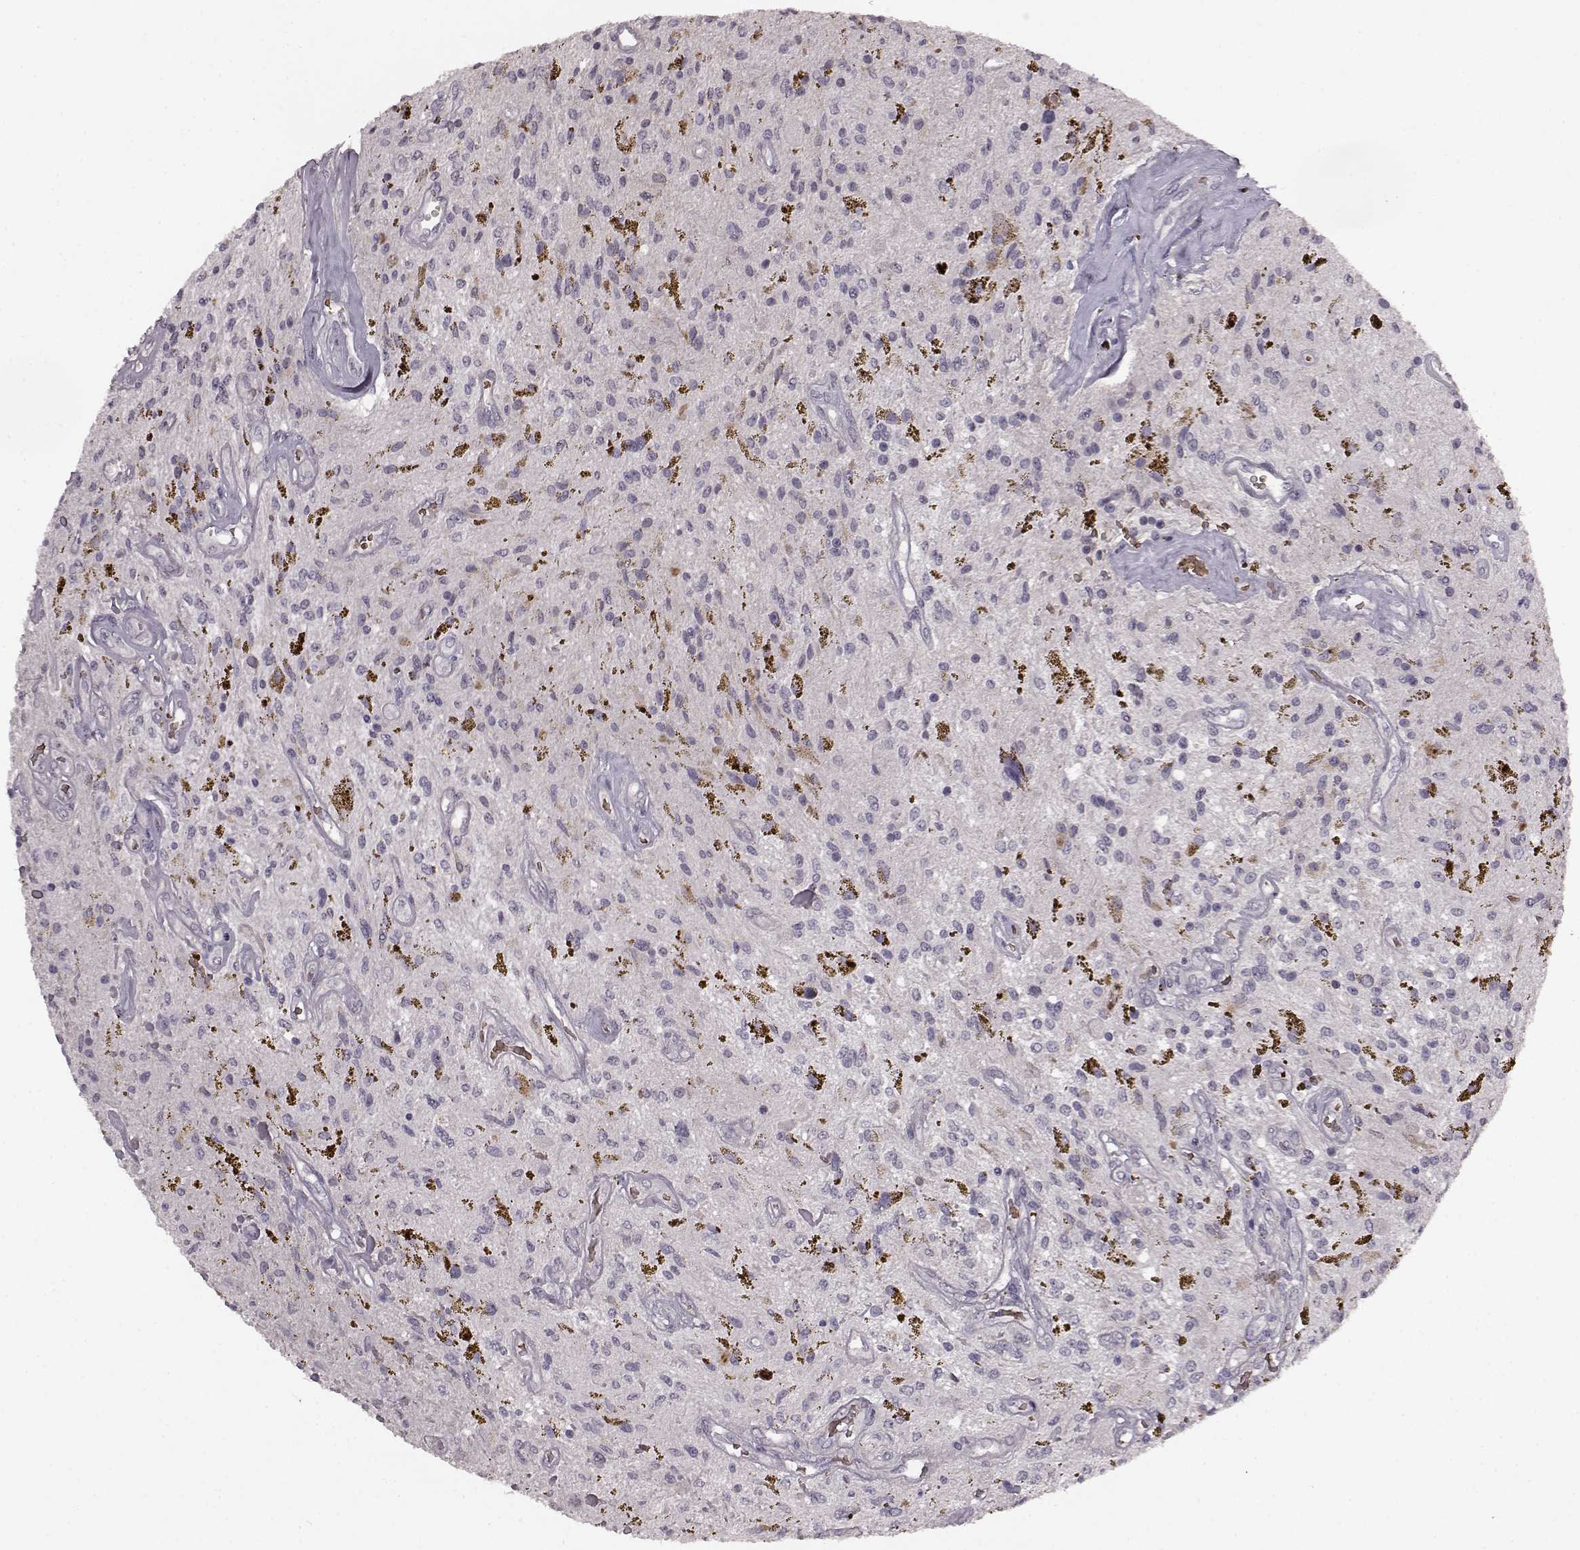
{"staining": {"intensity": "negative", "quantity": "none", "location": "none"}, "tissue": "glioma", "cell_type": "Tumor cells", "image_type": "cancer", "snomed": [{"axis": "morphology", "description": "Glioma, malignant, Low grade"}, {"axis": "topography", "description": "Cerebellum"}], "caption": "An image of human glioma is negative for staining in tumor cells.", "gene": "PROP1", "patient": {"sex": "female", "age": 14}}